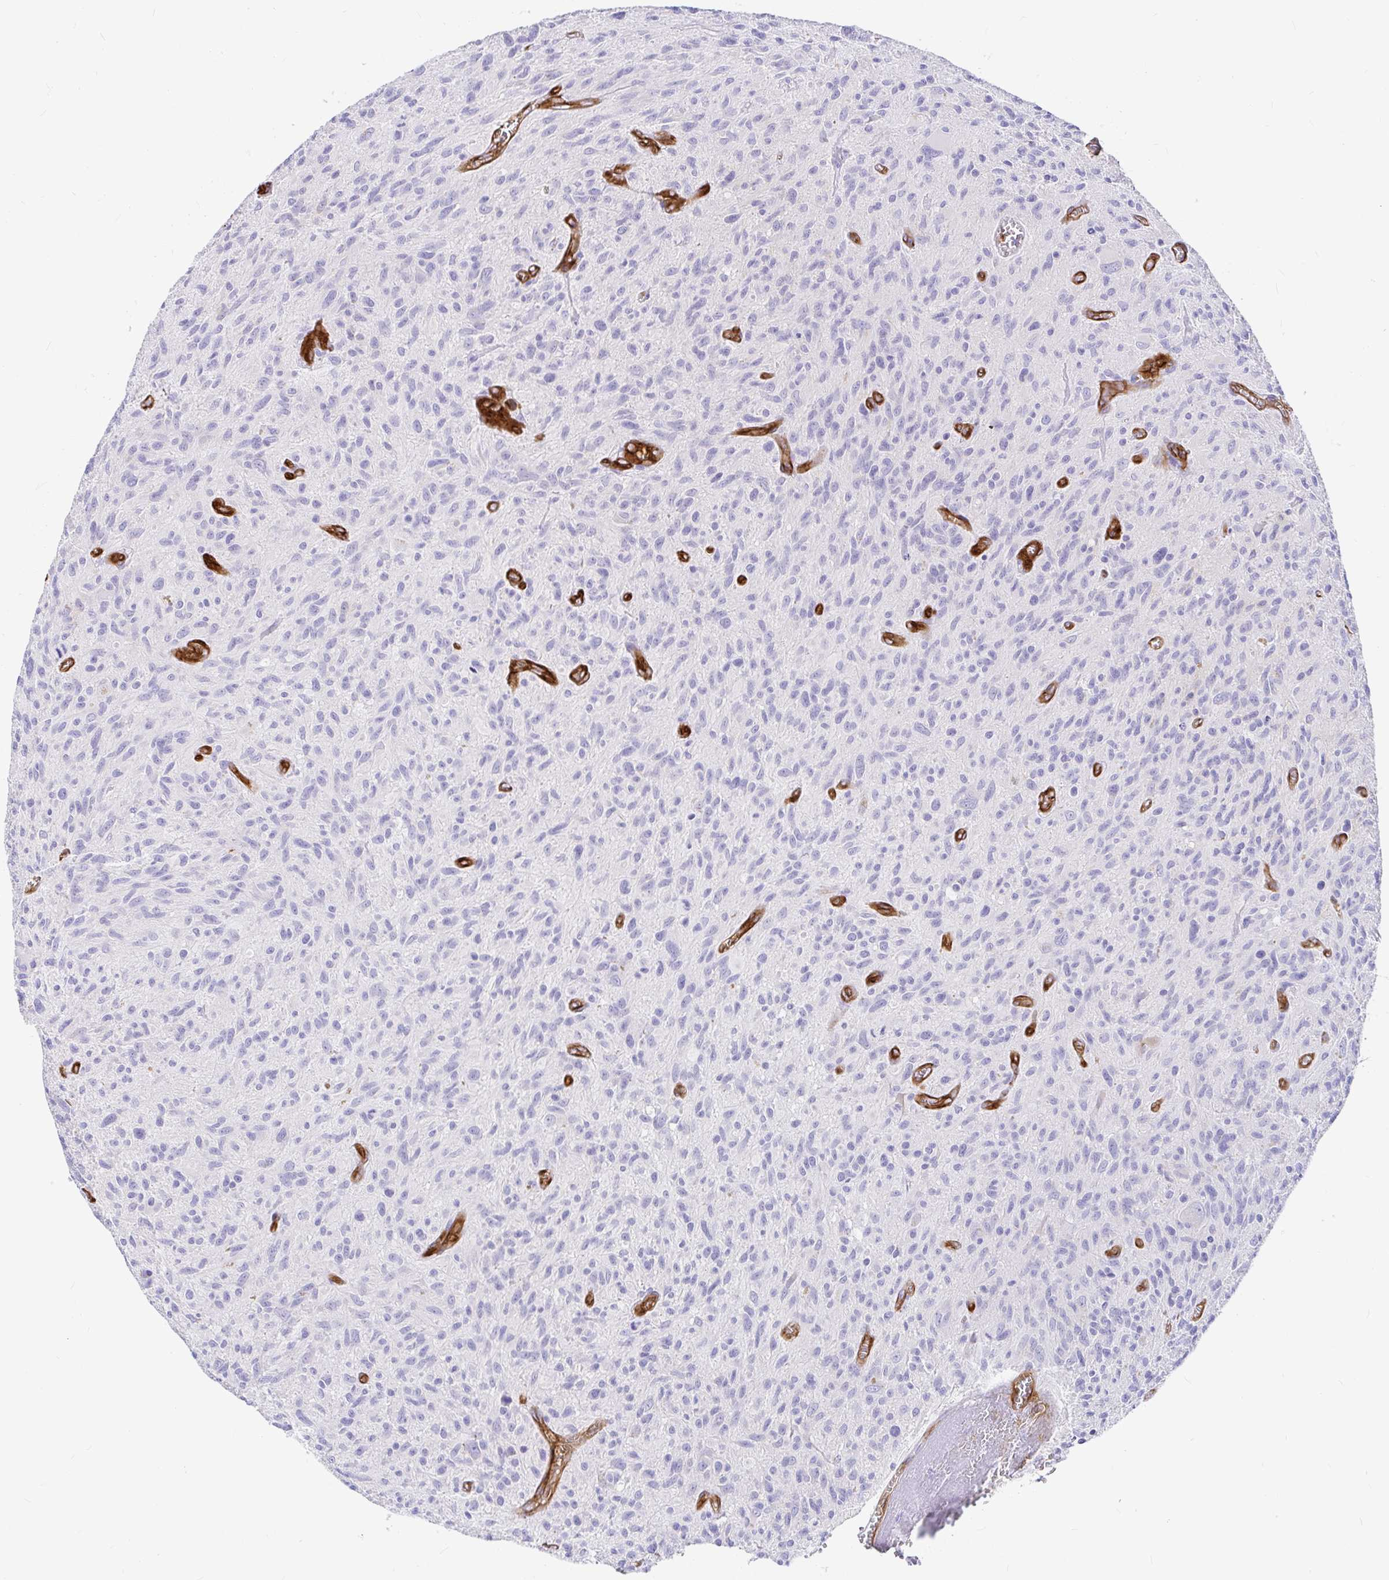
{"staining": {"intensity": "negative", "quantity": "none", "location": "none"}, "tissue": "glioma", "cell_type": "Tumor cells", "image_type": "cancer", "snomed": [{"axis": "morphology", "description": "Glioma, malignant, High grade"}, {"axis": "topography", "description": "Brain"}], "caption": "Protein analysis of high-grade glioma (malignant) demonstrates no significant positivity in tumor cells.", "gene": "MYO1B", "patient": {"sex": "male", "age": 75}}